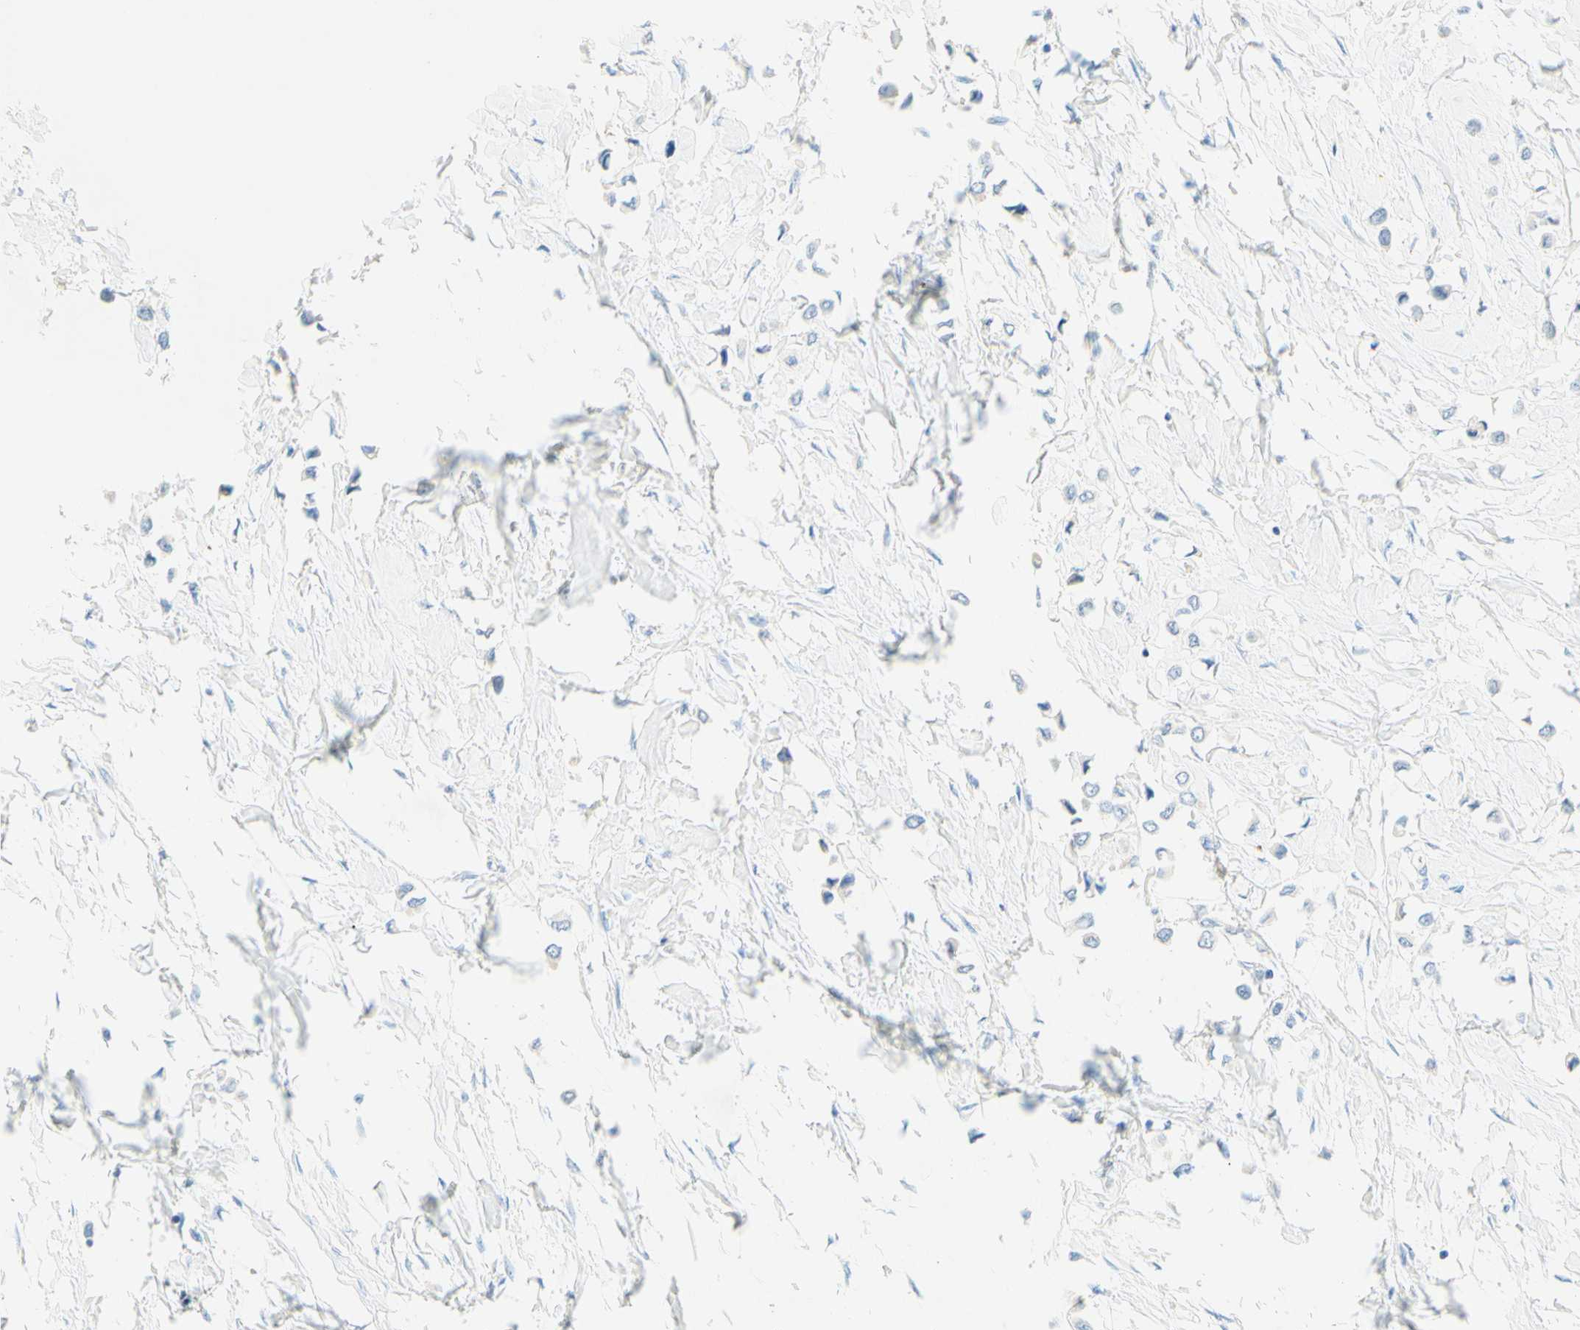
{"staining": {"intensity": "negative", "quantity": "none", "location": "none"}, "tissue": "breast cancer", "cell_type": "Tumor cells", "image_type": "cancer", "snomed": [{"axis": "morphology", "description": "Lobular carcinoma"}, {"axis": "topography", "description": "Breast"}], "caption": "This is a photomicrograph of IHC staining of breast lobular carcinoma, which shows no expression in tumor cells.", "gene": "SLC46A1", "patient": {"sex": "female", "age": 51}}